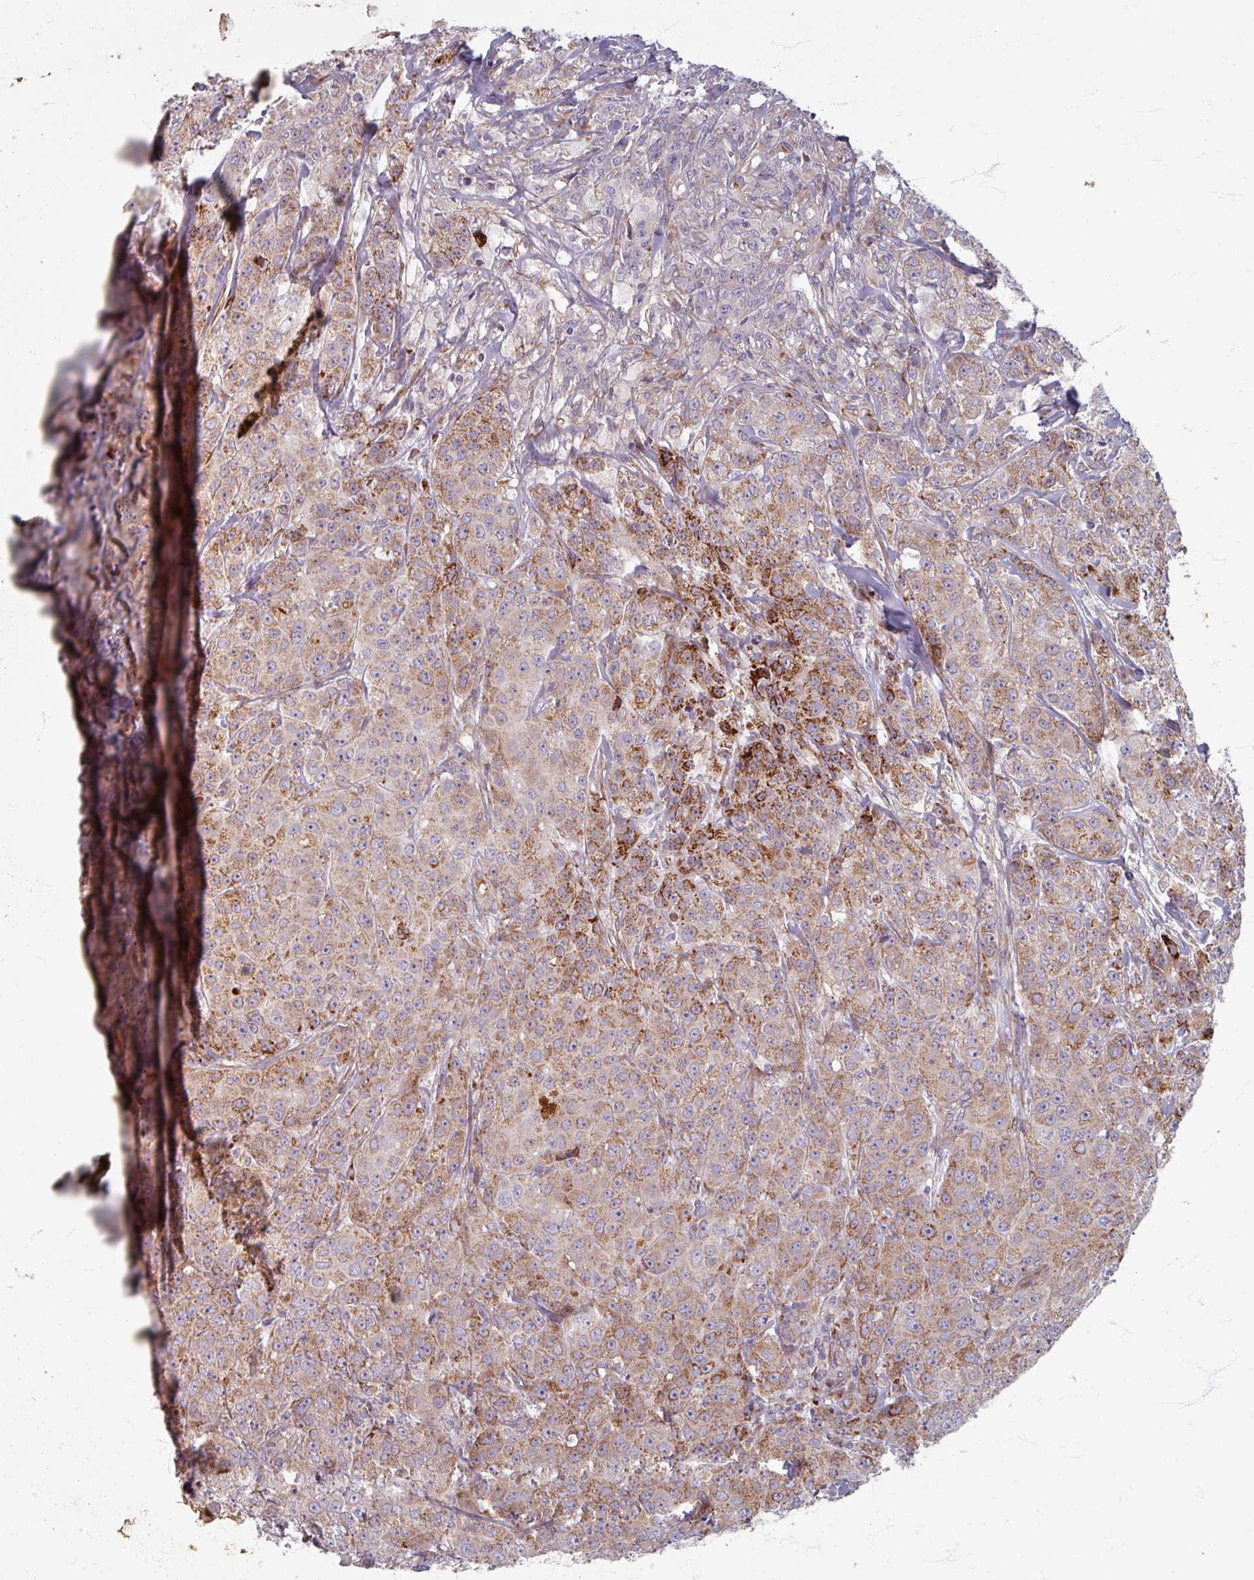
{"staining": {"intensity": "moderate", "quantity": "25%-75%", "location": "cytoplasmic/membranous"}, "tissue": "breast cancer", "cell_type": "Tumor cells", "image_type": "cancer", "snomed": [{"axis": "morphology", "description": "Duct carcinoma"}, {"axis": "topography", "description": "Breast"}], "caption": "Immunohistochemistry staining of breast cancer (invasive ductal carcinoma), which reveals medium levels of moderate cytoplasmic/membranous positivity in approximately 25%-75% of tumor cells indicating moderate cytoplasmic/membranous protein positivity. The staining was performed using DAB (3,3'-diaminobenzidine) (brown) for protein detection and nuclei were counterstained in hematoxylin (blue).", "gene": "GABARAPL1", "patient": {"sex": "female", "age": 43}}